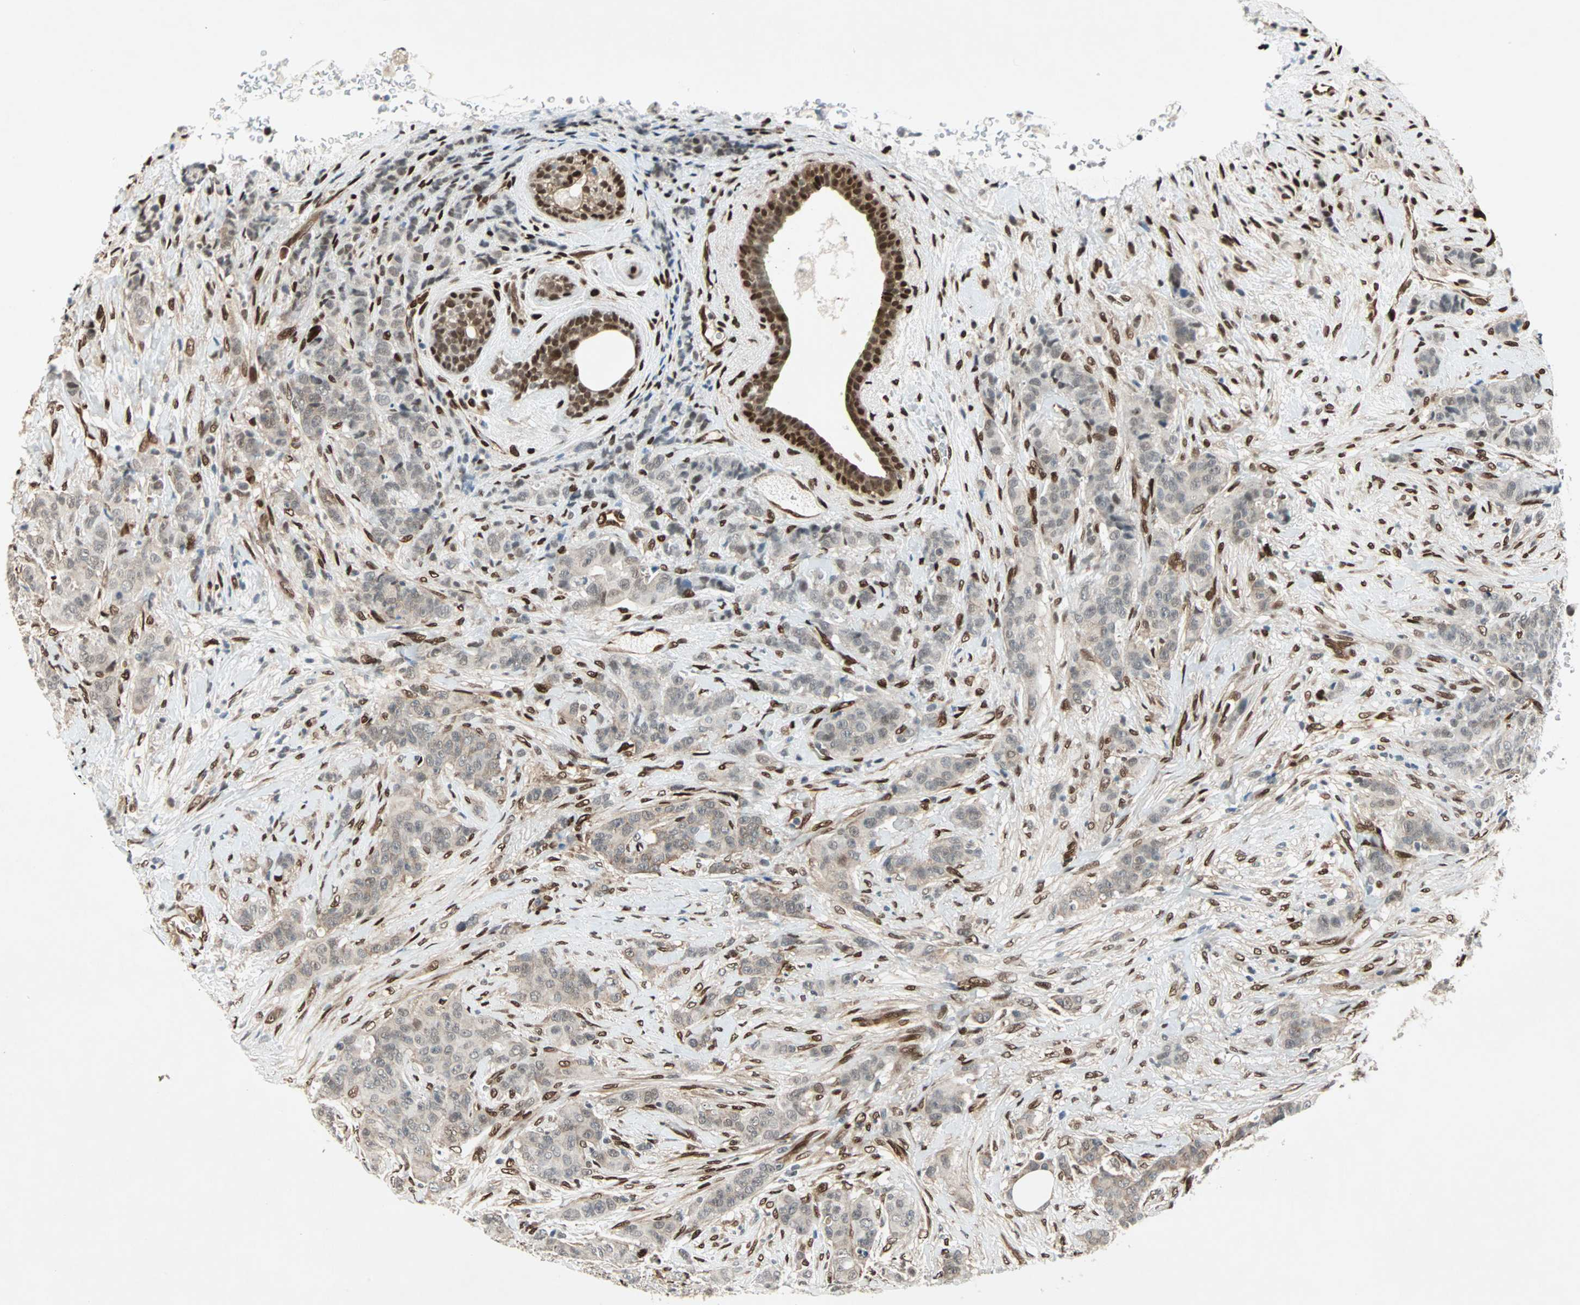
{"staining": {"intensity": "weak", "quantity": "25%-75%", "location": "cytoplasmic/membranous"}, "tissue": "breast cancer", "cell_type": "Tumor cells", "image_type": "cancer", "snomed": [{"axis": "morphology", "description": "Duct carcinoma"}, {"axis": "topography", "description": "Breast"}], "caption": "Immunohistochemistry (IHC) (DAB (3,3'-diaminobenzidine)) staining of human breast cancer shows weak cytoplasmic/membranous protein positivity in about 25%-75% of tumor cells.", "gene": "WWTR1", "patient": {"sex": "female", "age": 40}}